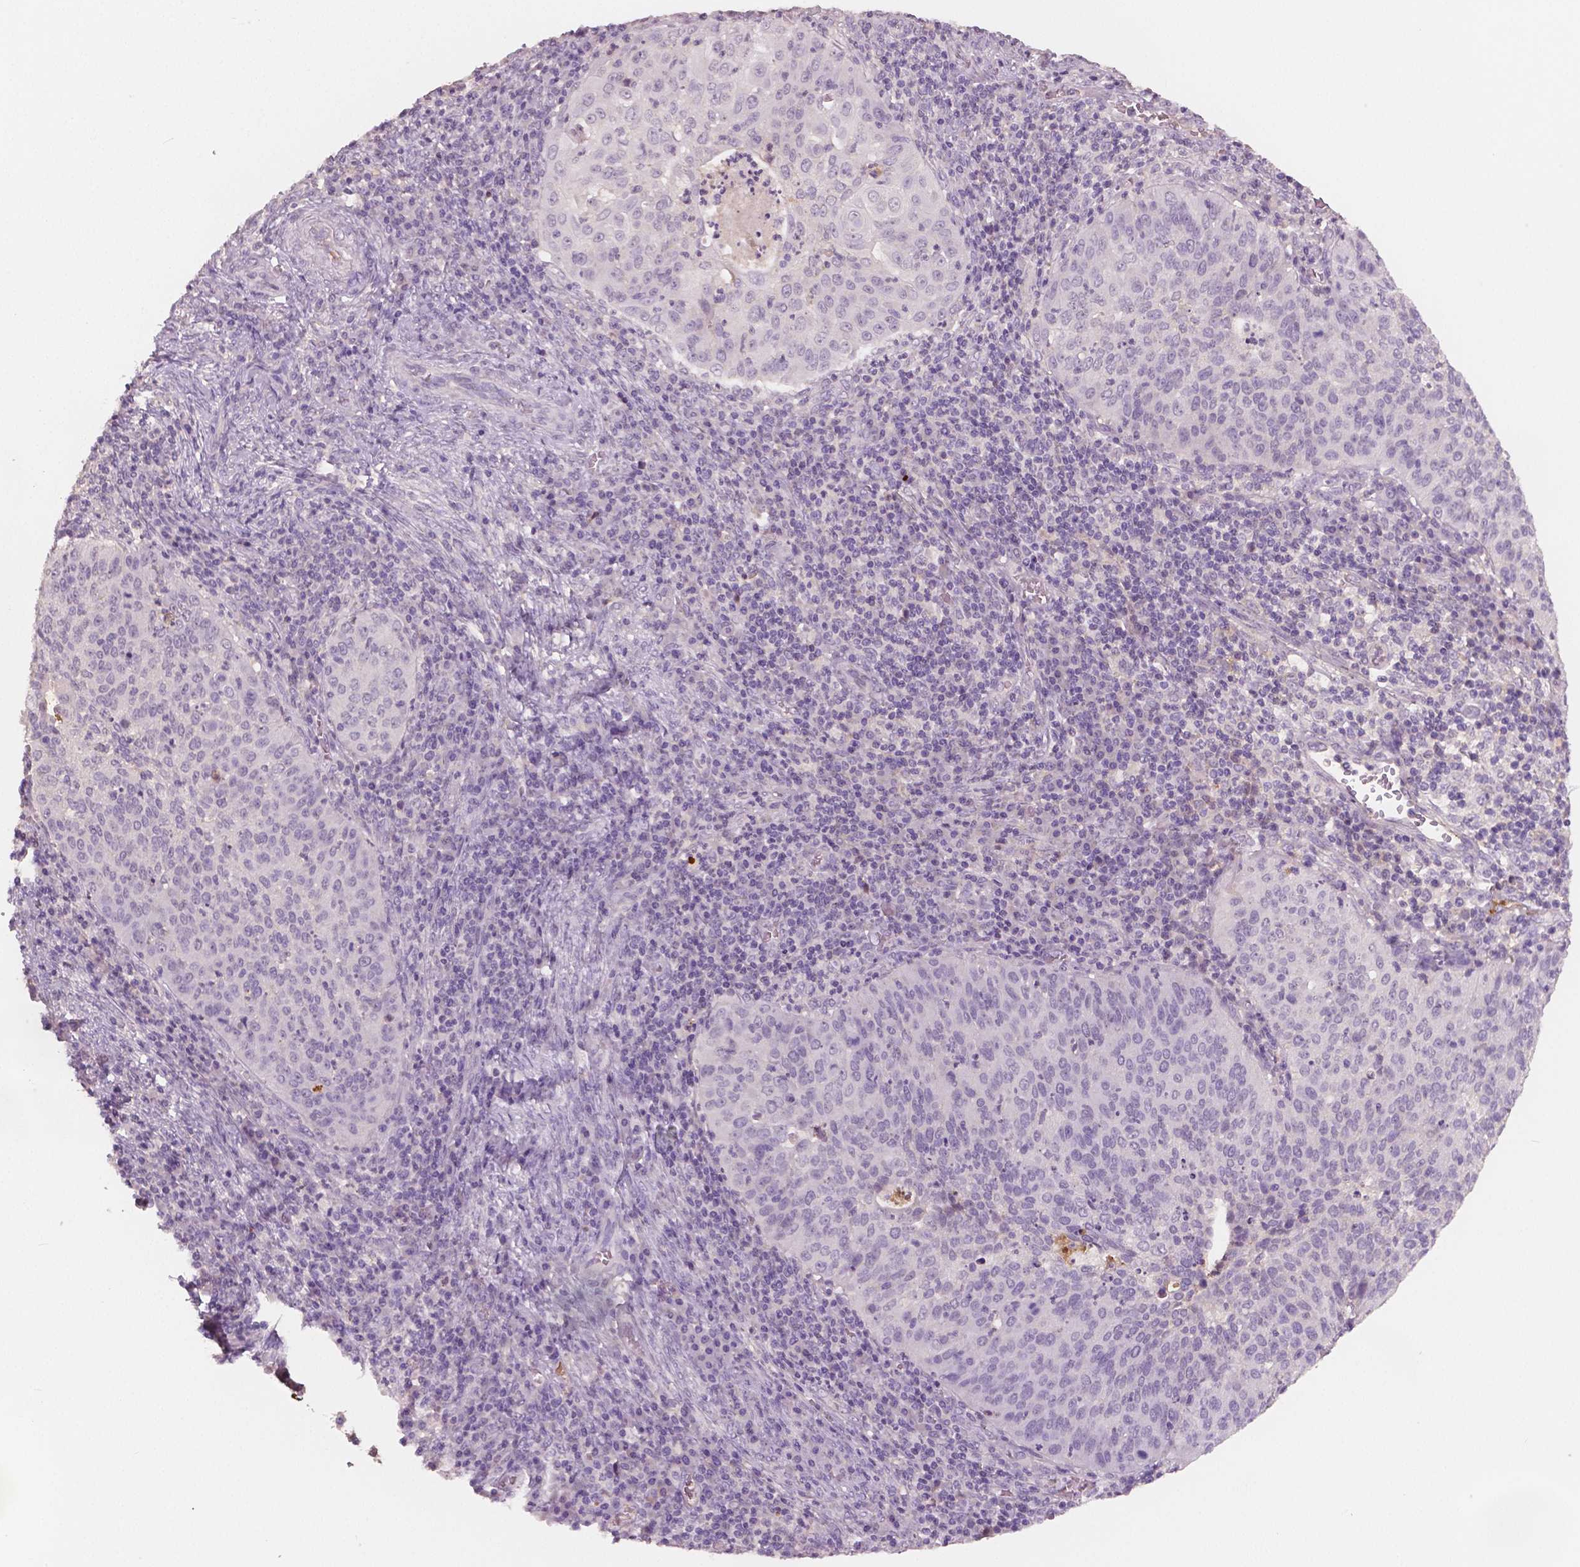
{"staining": {"intensity": "negative", "quantity": "none", "location": "none"}, "tissue": "cervical cancer", "cell_type": "Tumor cells", "image_type": "cancer", "snomed": [{"axis": "morphology", "description": "Squamous cell carcinoma, NOS"}, {"axis": "topography", "description": "Cervix"}], "caption": "The immunohistochemistry micrograph has no significant positivity in tumor cells of cervical cancer tissue. (DAB (3,3'-diaminobenzidine) IHC with hematoxylin counter stain).", "gene": "APOA4", "patient": {"sex": "female", "age": 39}}